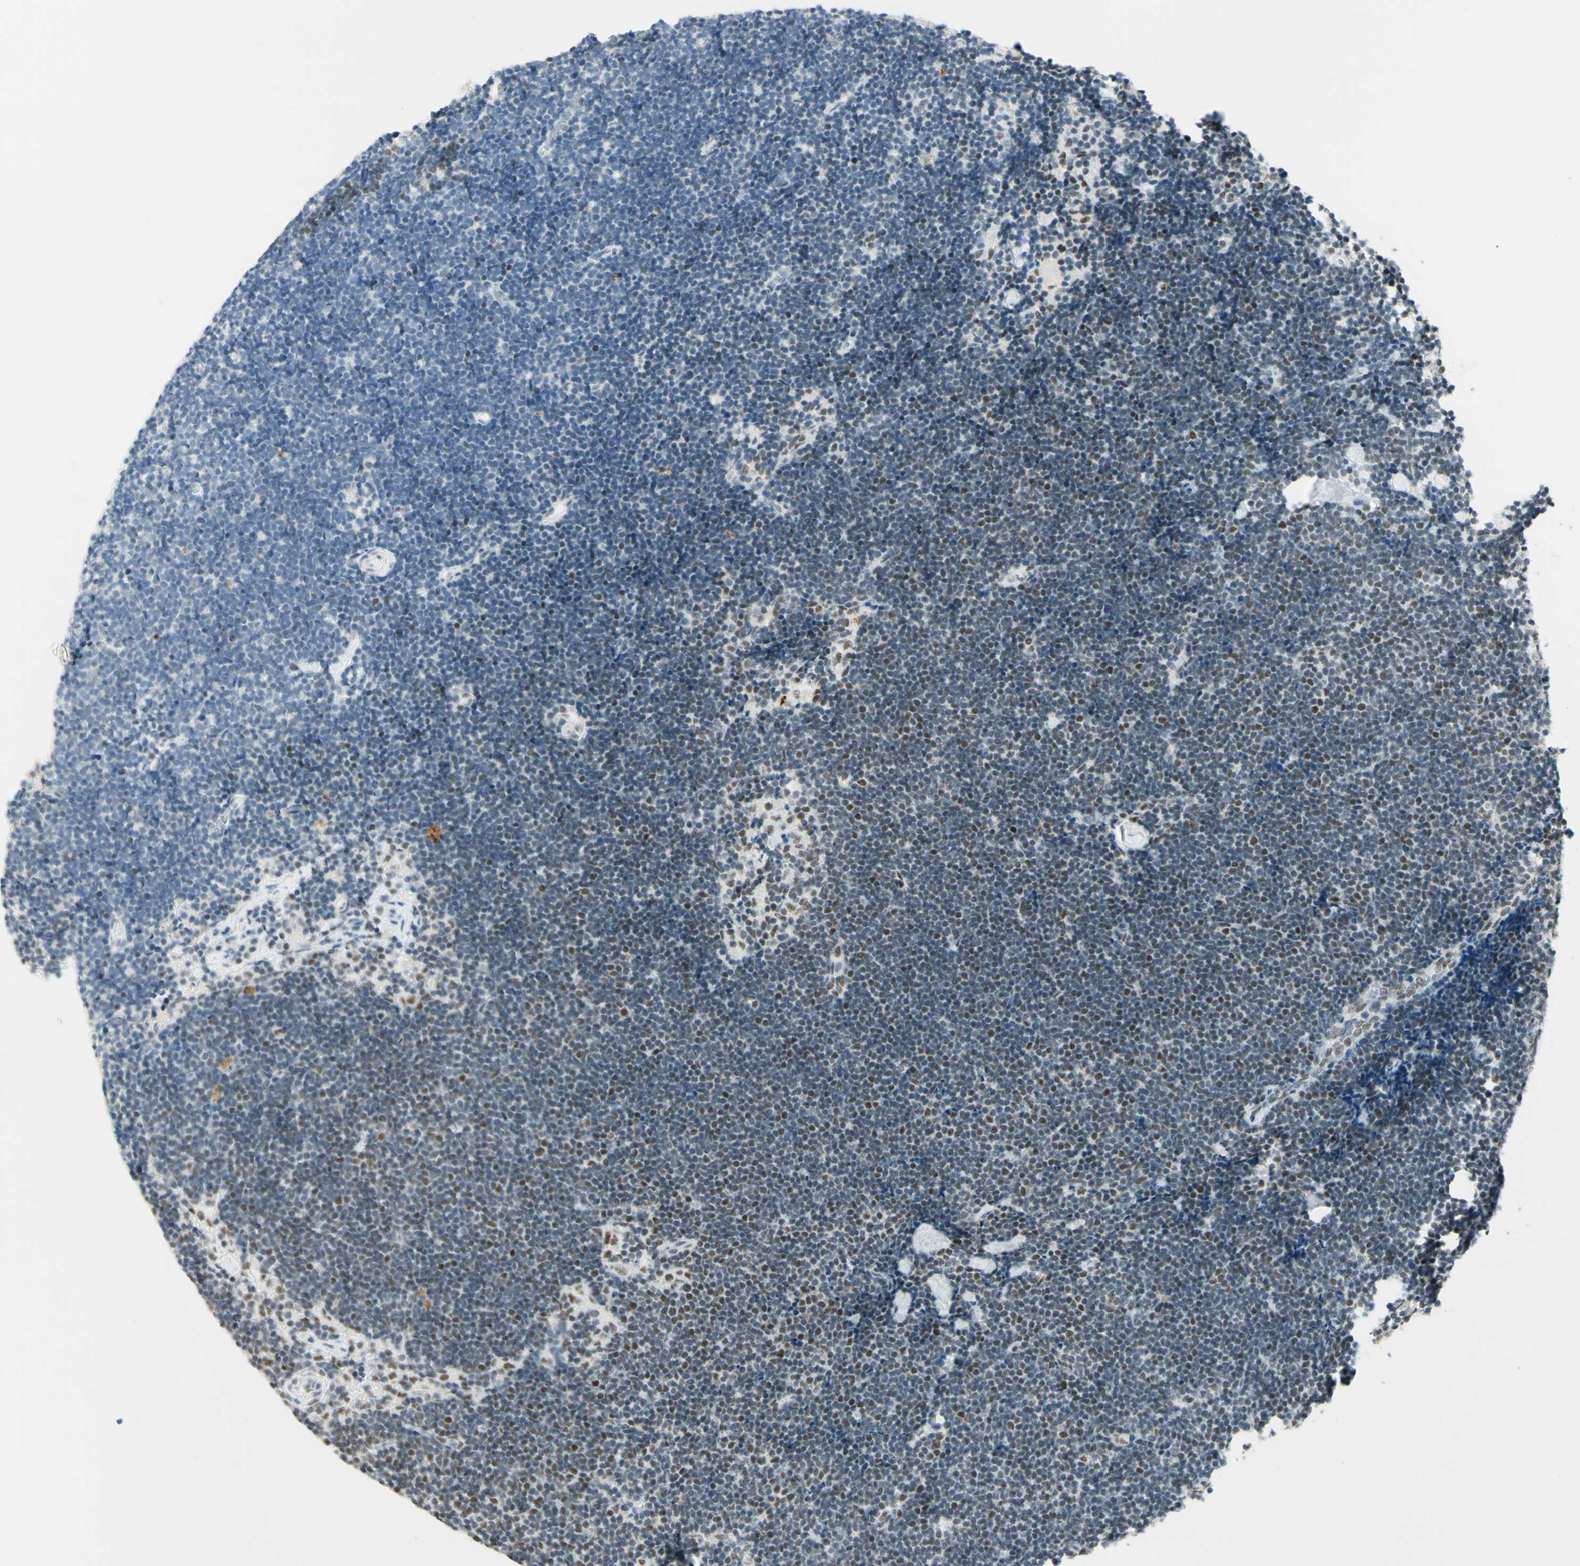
{"staining": {"intensity": "moderate", "quantity": "25%-75%", "location": "cytoplasmic/membranous,nuclear"}, "tissue": "lymph node", "cell_type": "Germinal center cells", "image_type": "normal", "snomed": [{"axis": "morphology", "description": "Normal tissue, NOS"}, {"axis": "topography", "description": "Lymph node"}], "caption": "Moderate cytoplasmic/membranous,nuclear protein staining is identified in about 25%-75% of germinal center cells in lymph node. The staining was performed using DAB to visualize the protein expression in brown, while the nuclei were stained in blue with hematoxylin (Magnification: 20x).", "gene": "PMS2", "patient": {"sex": "male", "age": 63}}